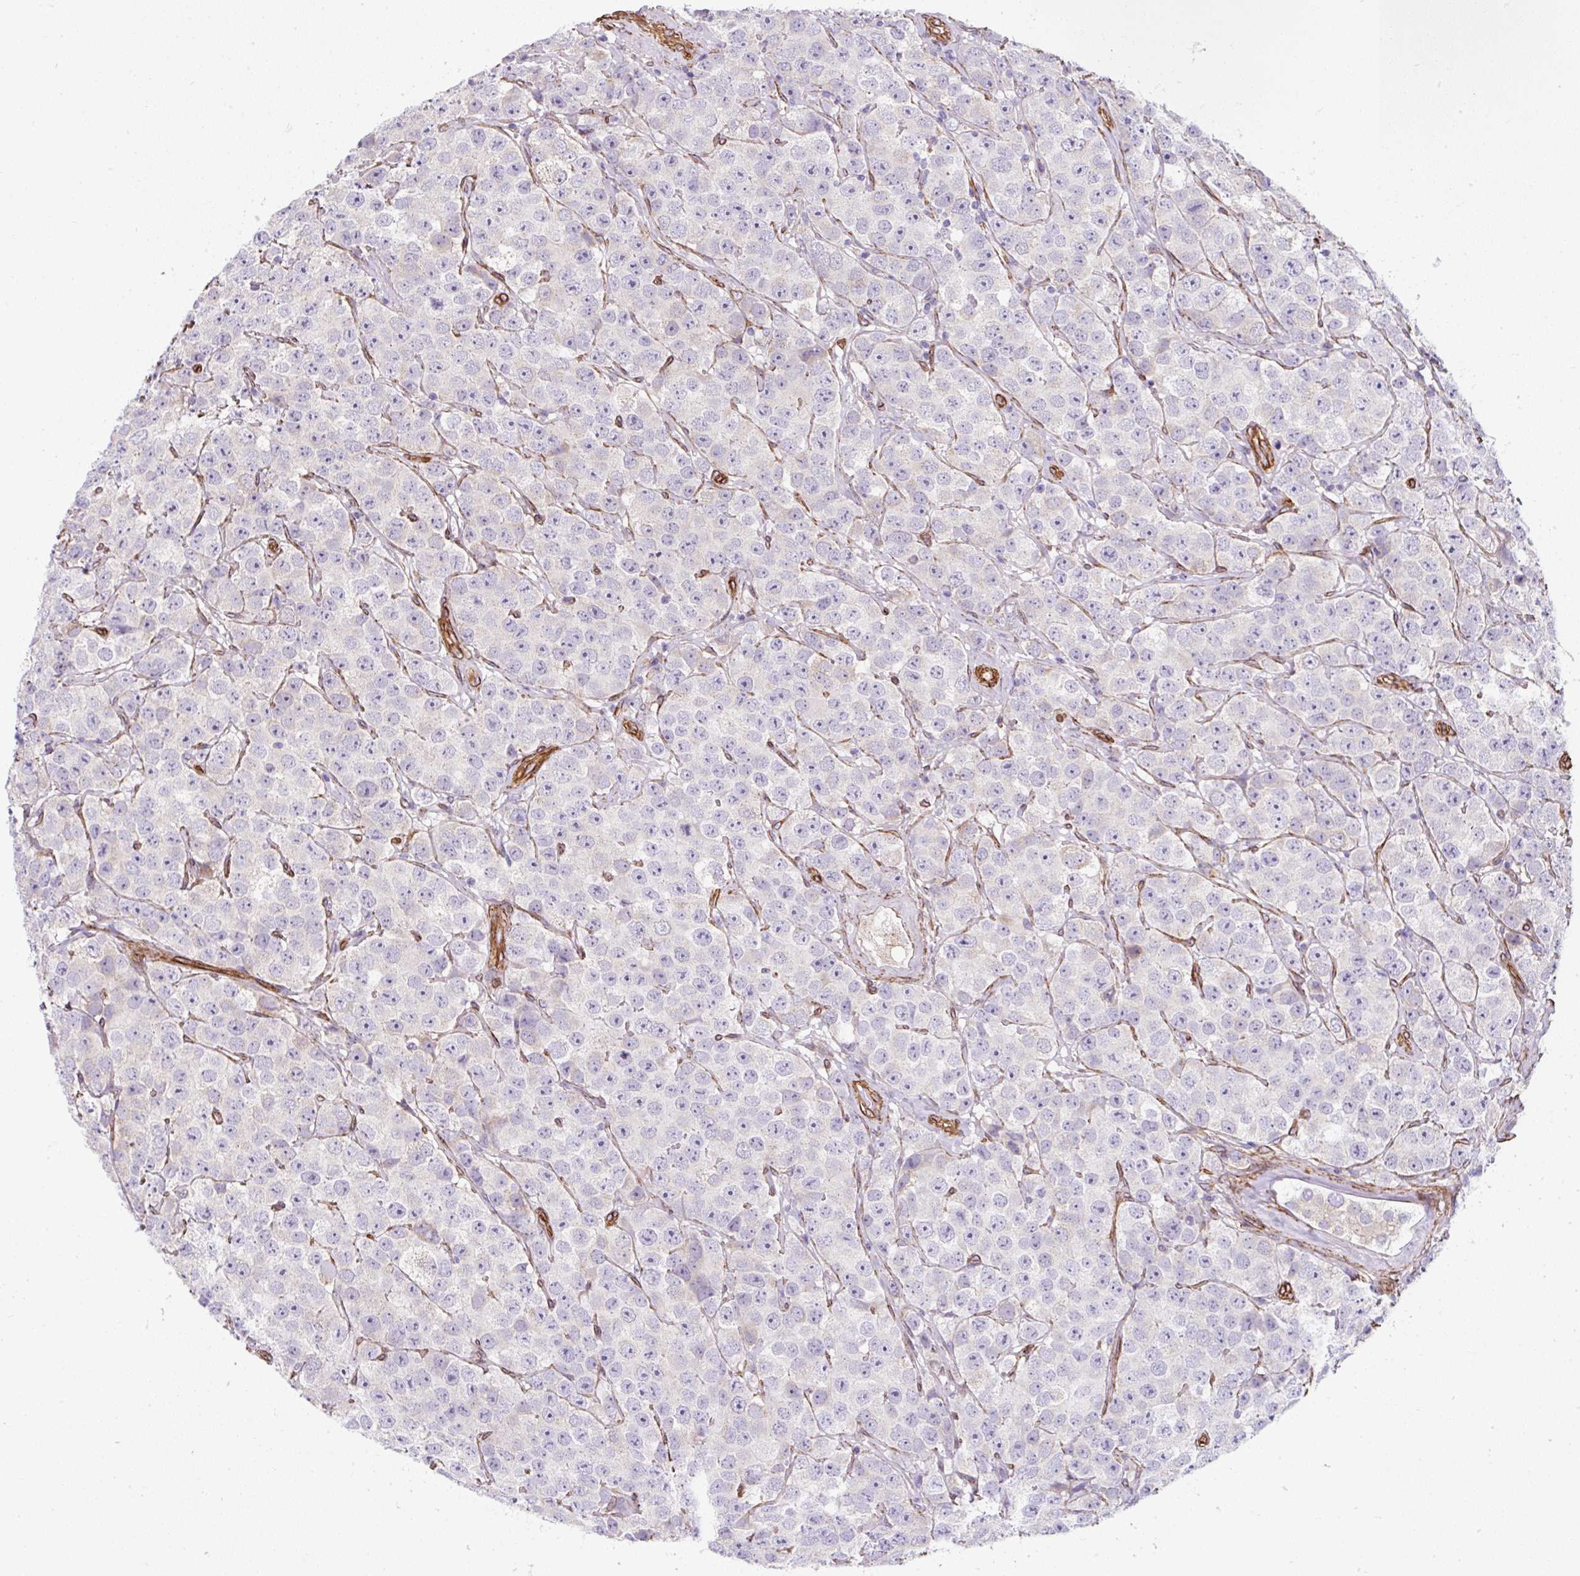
{"staining": {"intensity": "negative", "quantity": "none", "location": "none"}, "tissue": "testis cancer", "cell_type": "Tumor cells", "image_type": "cancer", "snomed": [{"axis": "morphology", "description": "Seminoma, NOS"}, {"axis": "topography", "description": "Testis"}], "caption": "There is no significant staining in tumor cells of seminoma (testis).", "gene": "ANKUB1", "patient": {"sex": "male", "age": 28}}